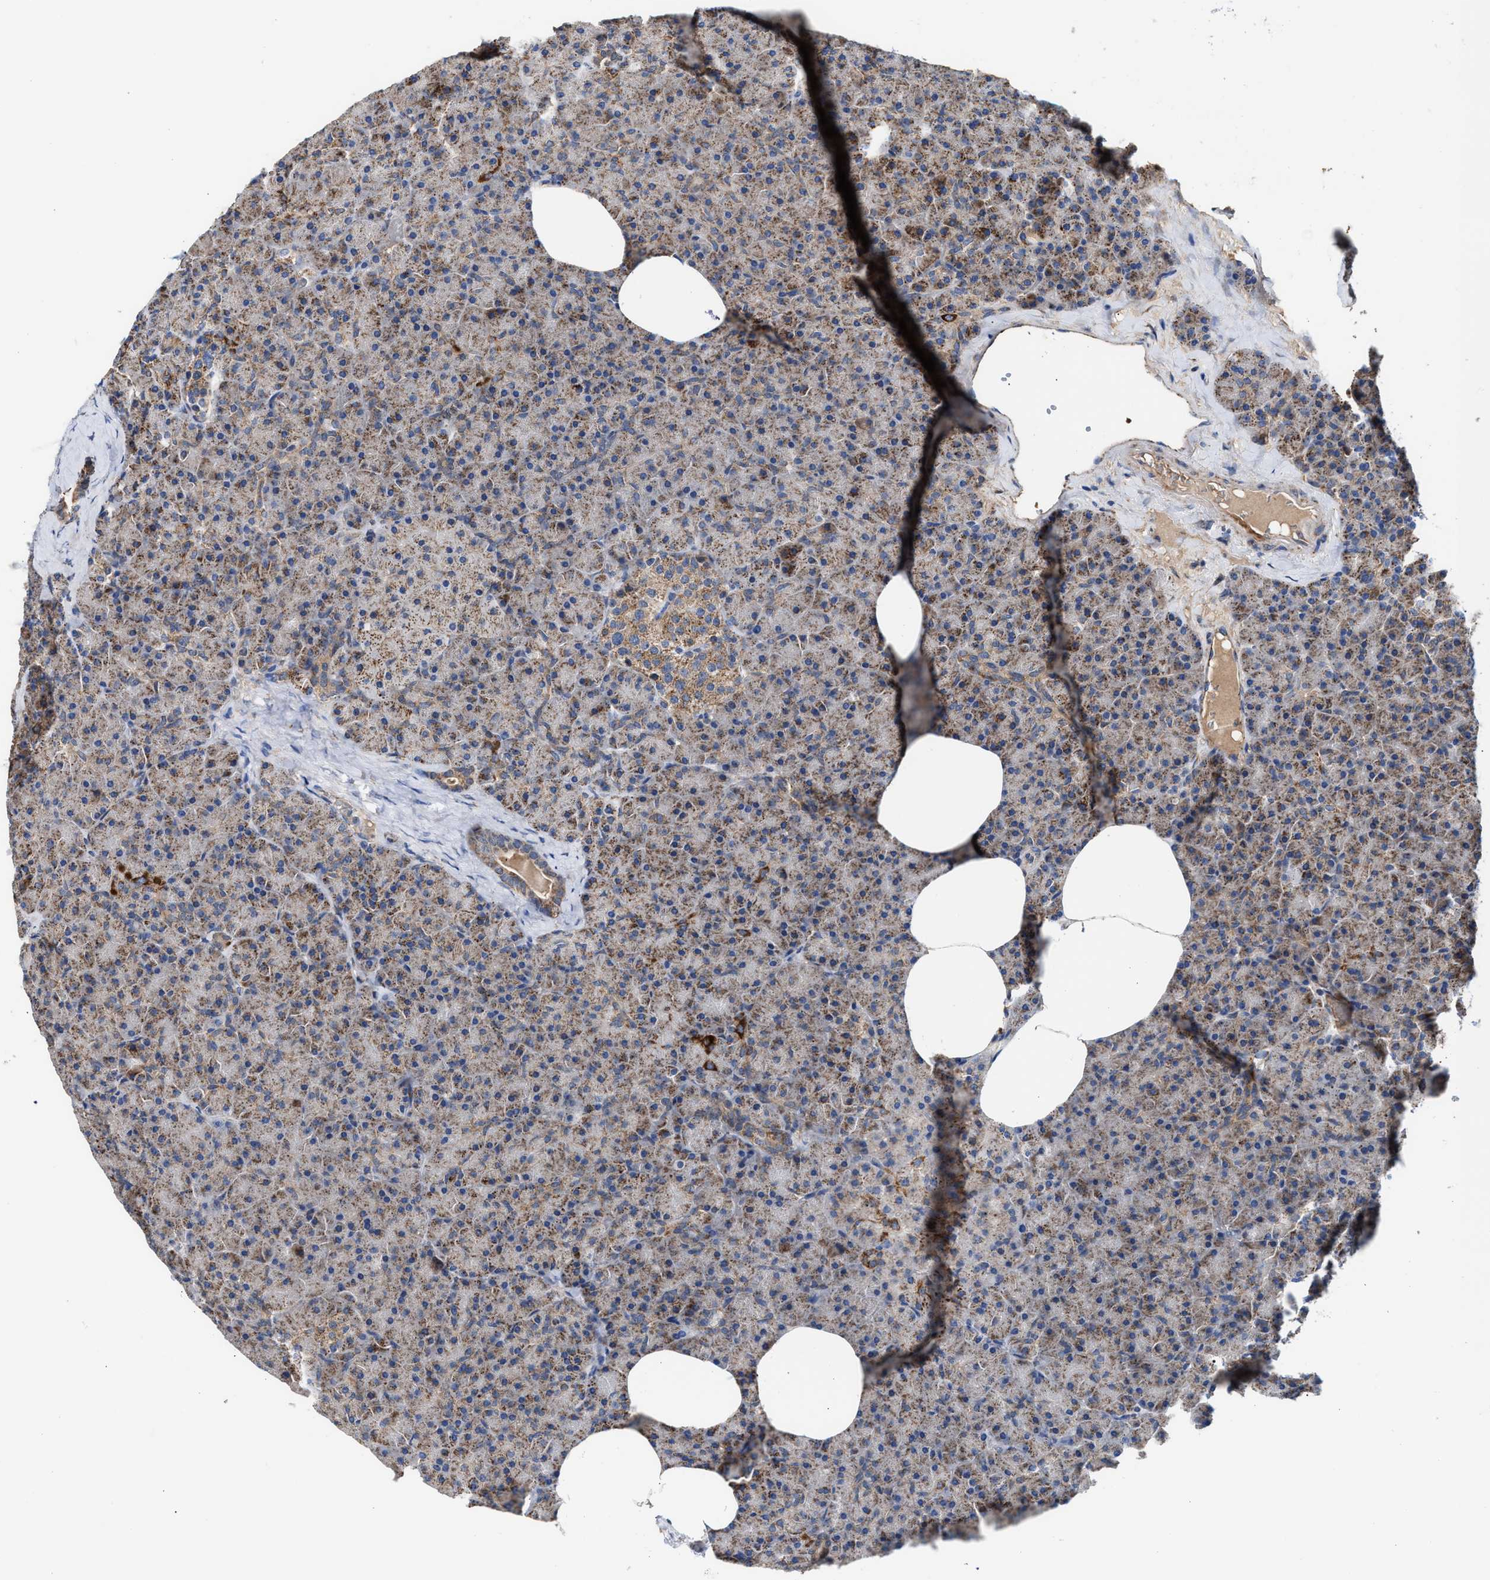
{"staining": {"intensity": "moderate", "quantity": "25%-75%", "location": "cytoplasmic/membranous"}, "tissue": "pancreas", "cell_type": "Exocrine glandular cells", "image_type": "normal", "snomed": [{"axis": "morphology", "description": "Normal tissue, NOS"}, {"axis": "morphology", "description": "Carcinoid, malignant, NOS"}, {"axis": "topography", "description": "Pancreas"}], "caption": "Protein expression analysis of unremarkable human pancreas reveals moderate cytoplasmic/membranous staining in approximately 25%-75% of exocrine glandular cells. (Brightfield microscopy of DAB IHC at high magnification).", "gene": "MECR", "patient": {"sex": "female", "age": 35}}